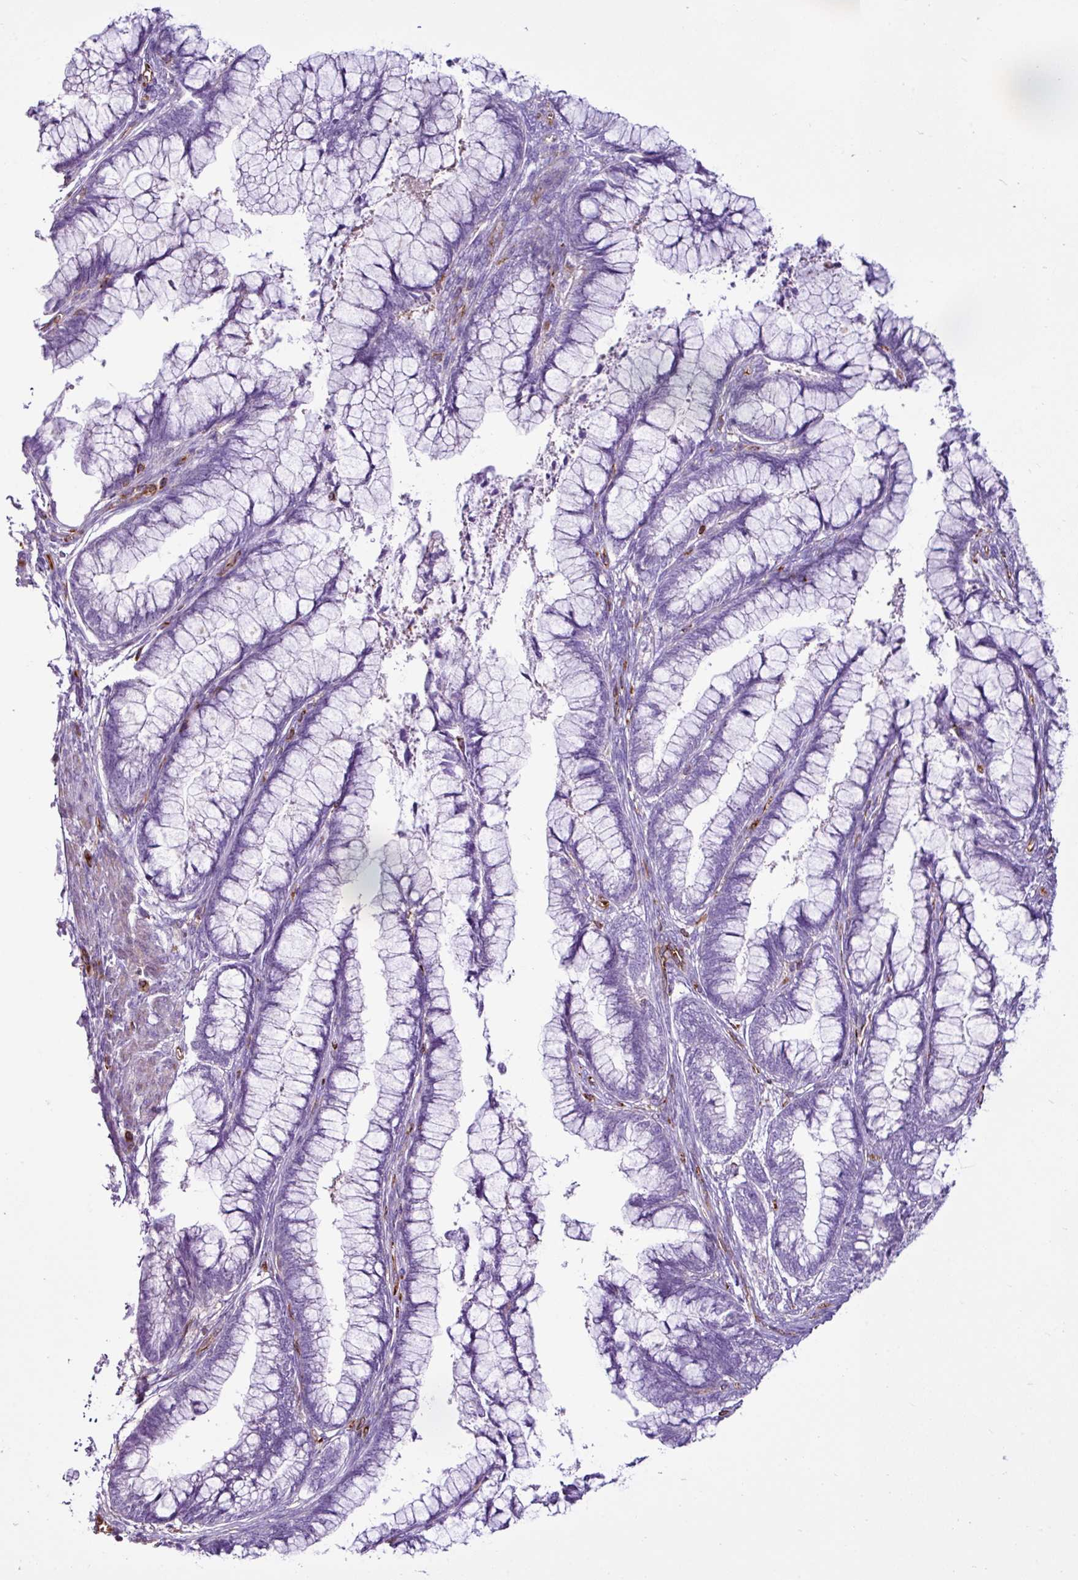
{"staining": {"intensity": "negative", "quantity": "none", "location": "none"}, "tissue": "cervical cancer", "cell_type": "Tumor cells", "image_type": "cancer", "snomed": [{"axis": "morphology", "description": "Adenocarcinoma, NOS"}, {"axis": "topography", "description": "Cervix"}], "caption": "Immunohistochemistry (IHC) image of neoplastic tissue: cervical adenocarcinoma stained with DAB (3,3'-diaminobenzidine) exhibits no significant protein expression in tumor cells. (Brightfield microscopy of DAB immunohistochemistry at high magnification).", "gene": "EME2", "patient": {"sex": "female", "age": 44}}